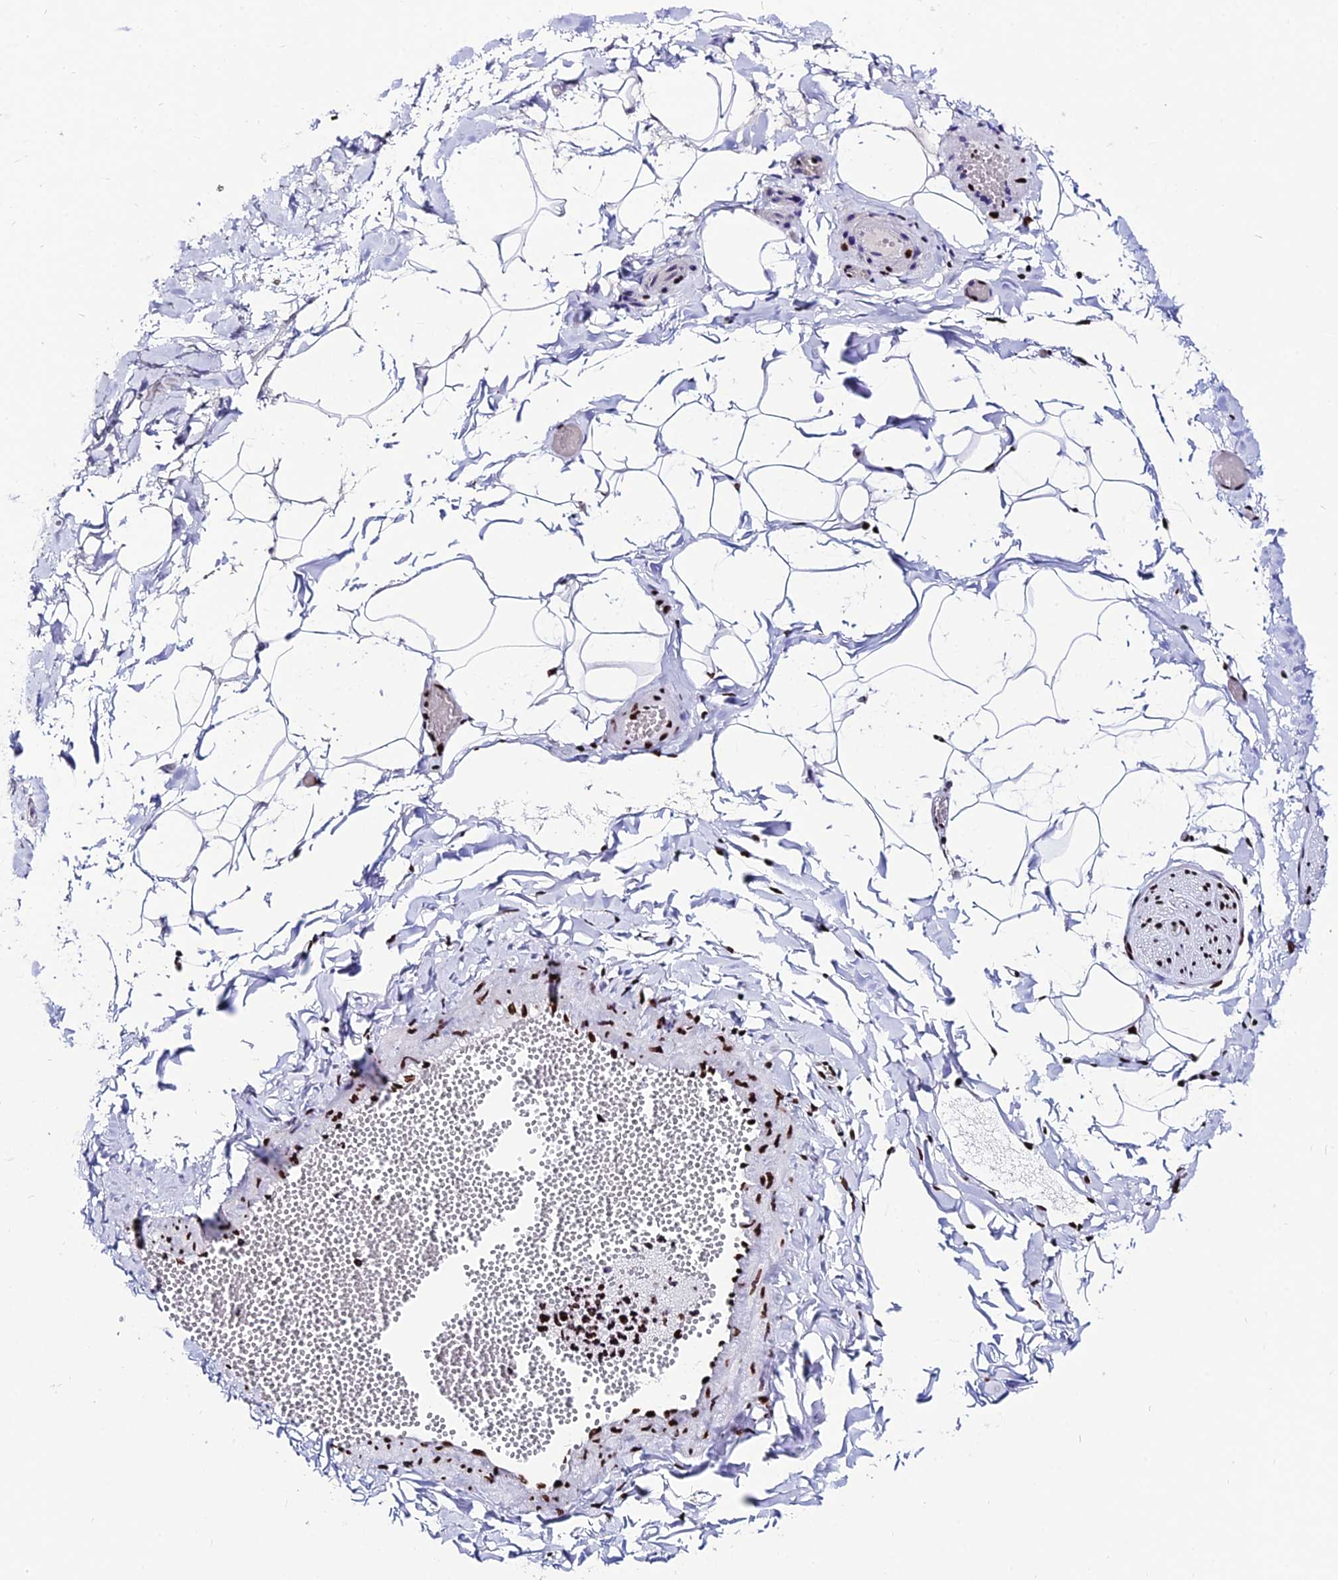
{"staining": {"intensity": "negative", "quantity": "none", "location": "none"}, "tissue": "adipose tissue", "cell_type": "Adipocytes", "image_type": "normal", "snomed": [{"axis": "morphology", "description": "Normal tissue, NOS"}, {"axis": "topography", "description": "Gallbladder"}, {"axis": "topography", "description": "Peripheral nerve tissue"}], "caption": "IHC image of unremarkable adipose tissue stained for a protein (brown), which exhibits no expression in adipocytes. (DAB IHC visualized using brightfield microscopy, high magnification).", "gene": "HNRNPH1", "patient": {"sex": "male", "age": 38}}